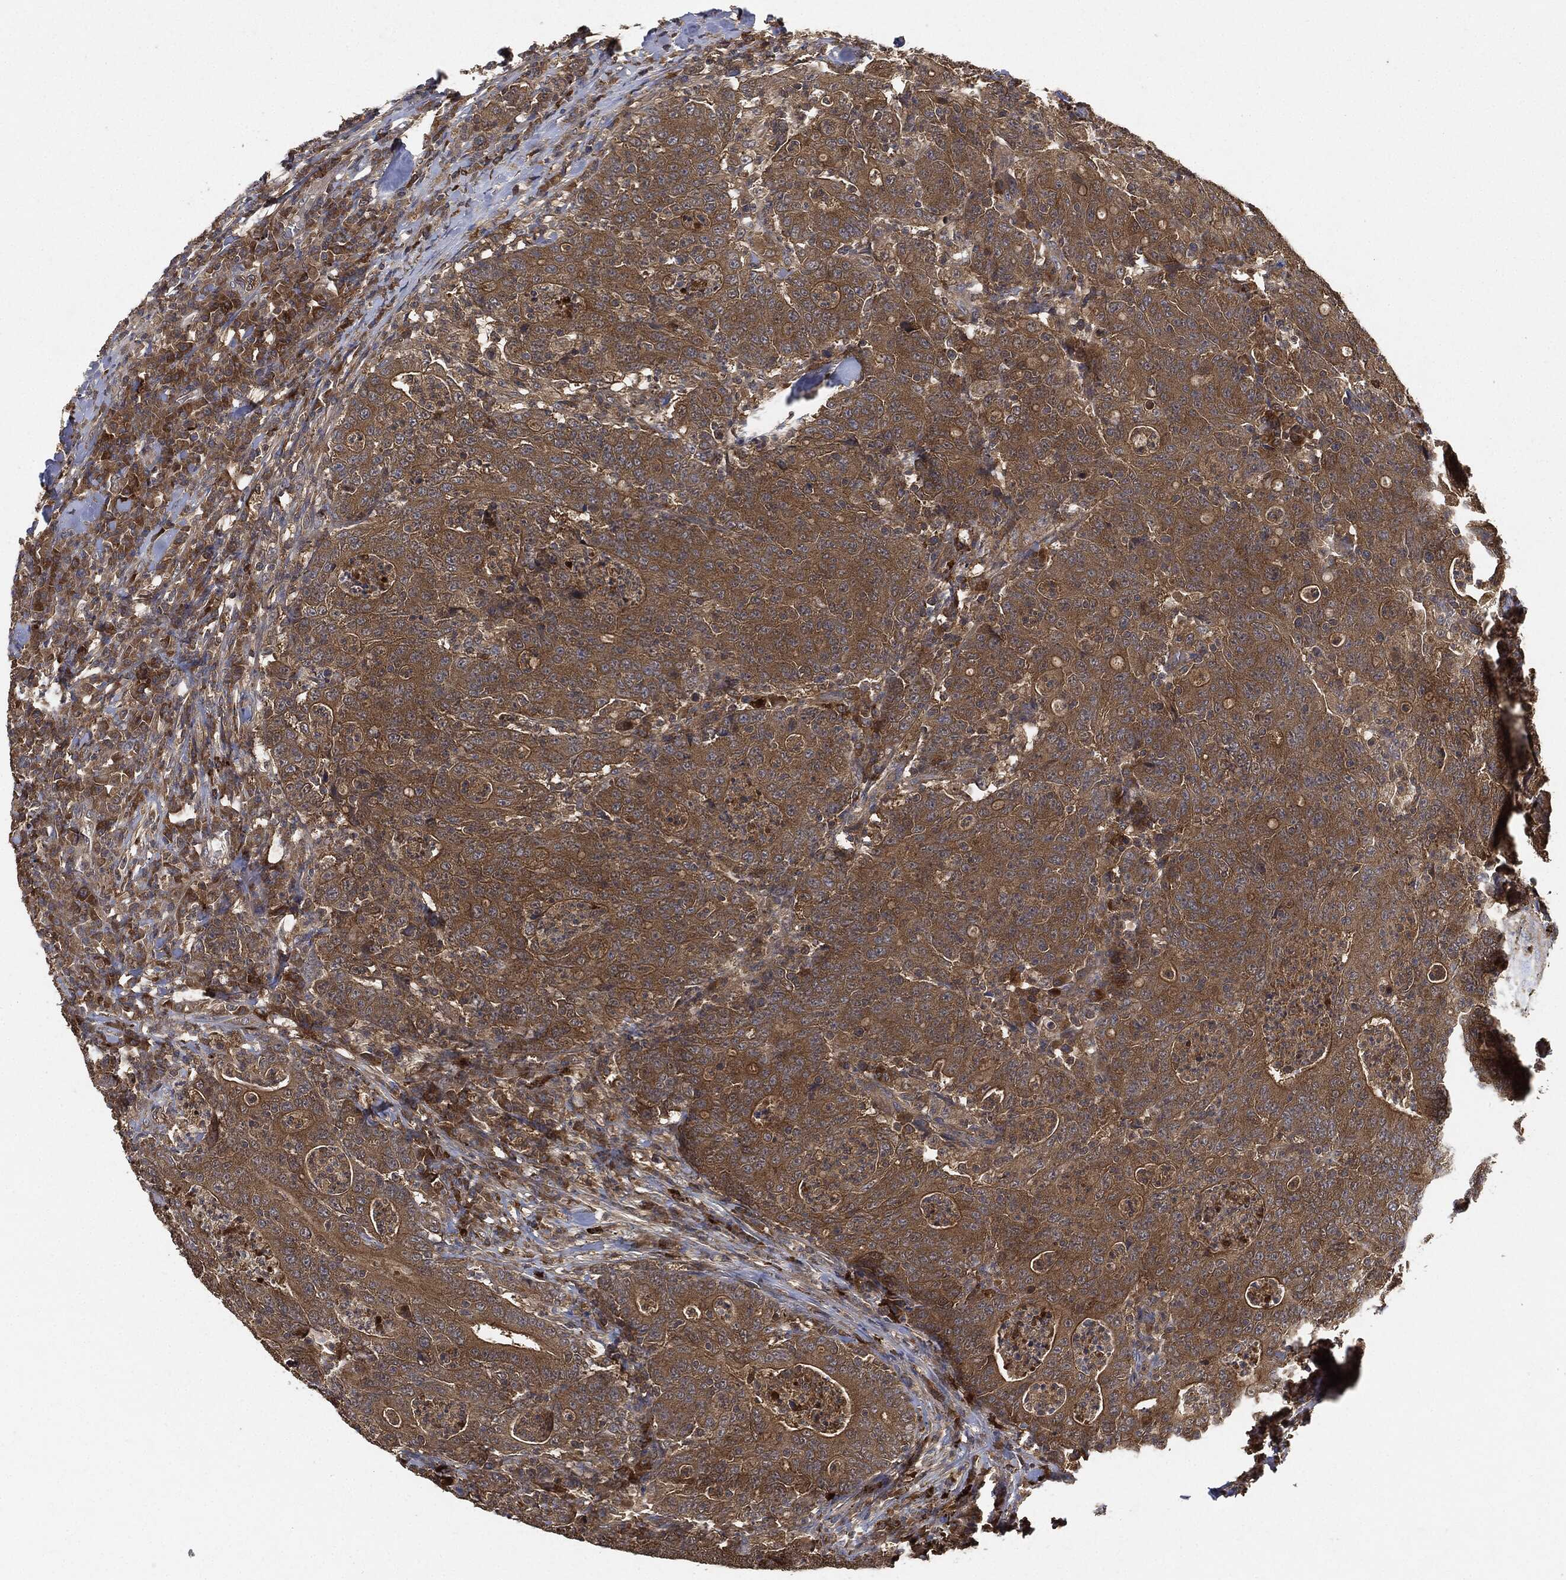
{"staining": {"intensity": "moderate", "quantity": ">75%", "location": "cytoplasmic/membranous"}, "tissue": "colorectal cancer", "cell_type": "Tumor cells", "image_type": "cancer", "snomed": [{"axis": "morphology", "description": "Adenocarcinoma, NOS"}, {"axis": "topography", "description": "Colon"}], "caption": "The immunohistochemical stain shows moderate cytoplasmic/membranous positivity in tumor cells of colorectal cancer (adenocarcinoma) tissue.", "gene": "BRAF", "patient": {"sex": "male", "age": 70}}